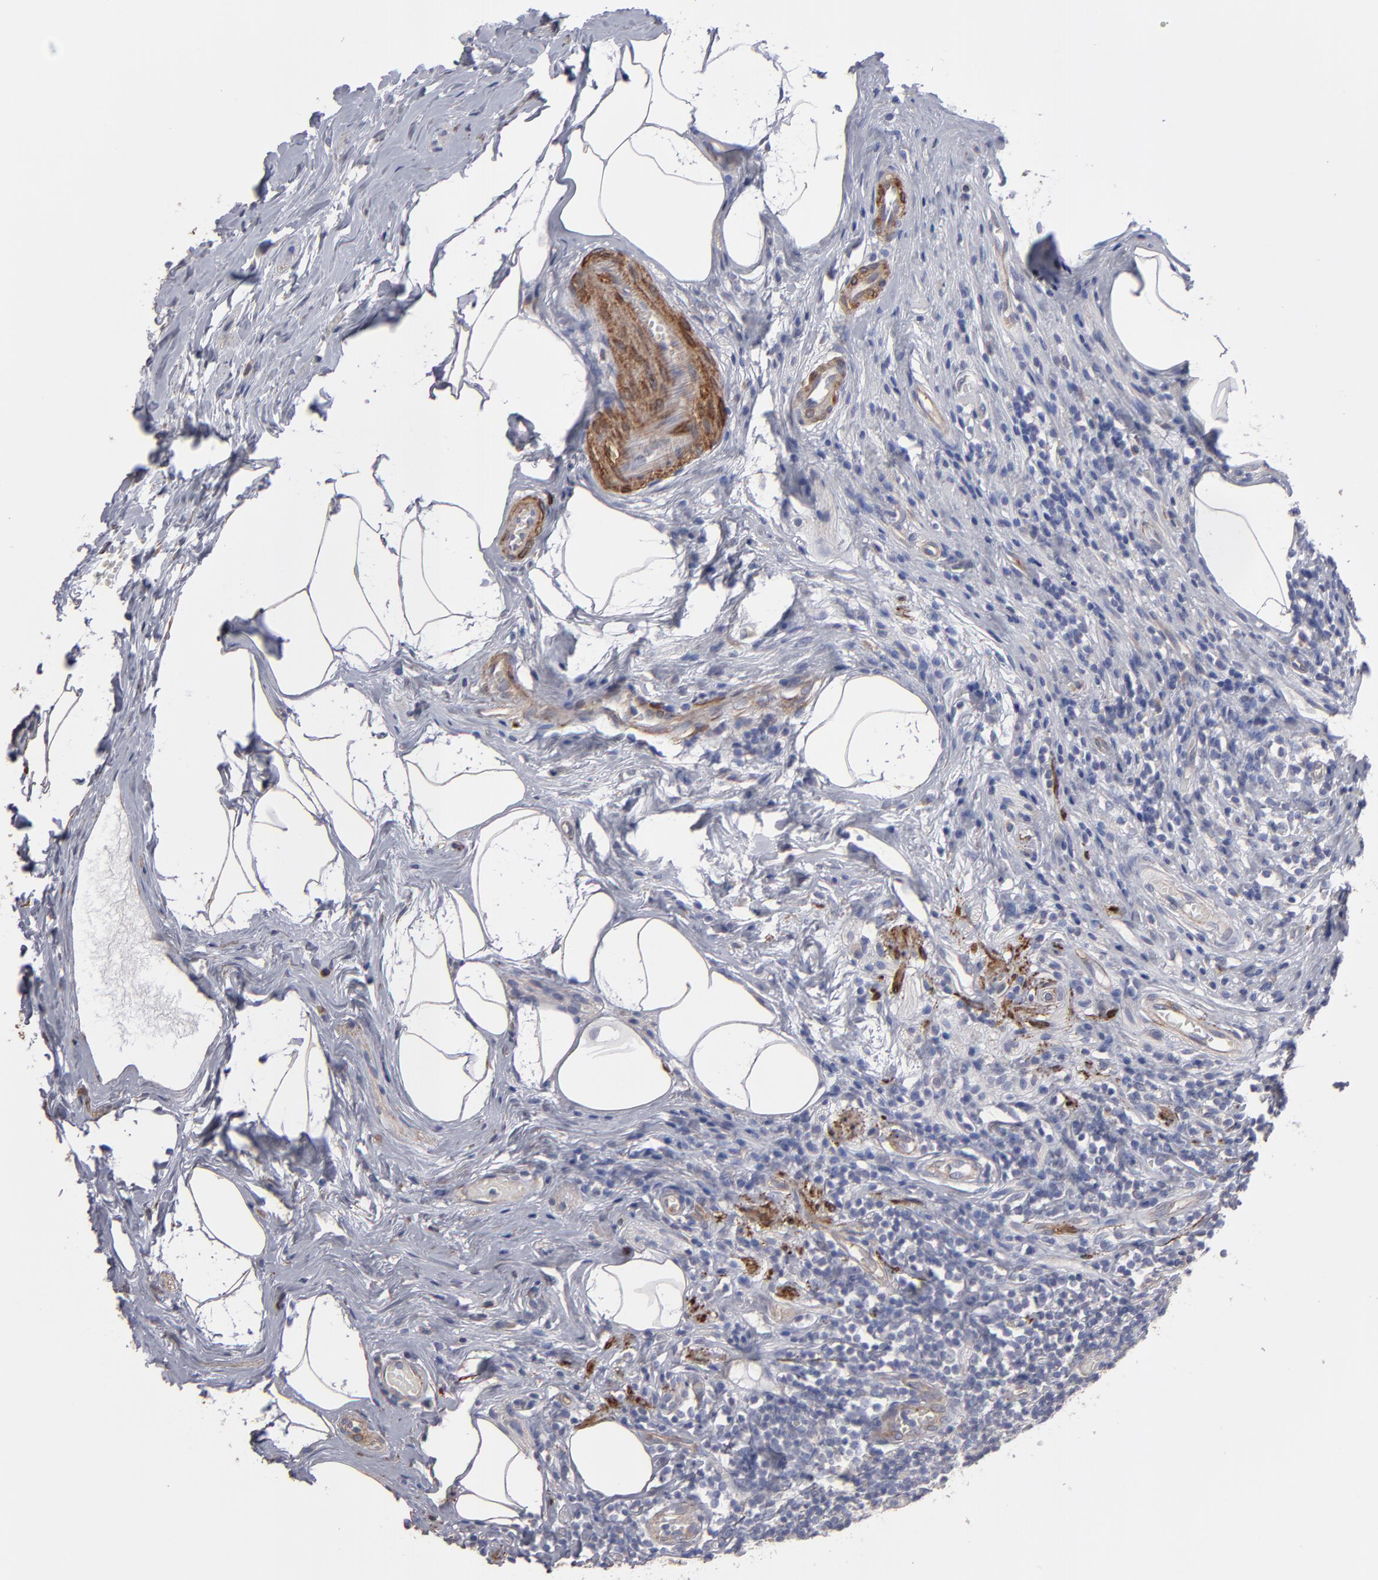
{"staining": {"intensity": "weak", "quantity": ">75%", "location": "cytoplasmic/membranous"}, "tissue": "appendix", "cell_type": "Glandular cells", "image_type": "normal", "snomed": [{"axis": "morphology", "description": "Normal tissue, NOS"}, {"axis": "topography", "description": "Appendix"}], "caption": "A brown stain highlights weak cytoplasmic/membranous expression of a protein in glandular cells of benign appendix. The staining was performed using DAB (3,3'-diaminobenzidine), with brown indicating positive protein expression. Nuclei are stained blue with hematoxylin.", "gene": "SLMAP", "patient": {"sex": "male", "age": 38}}